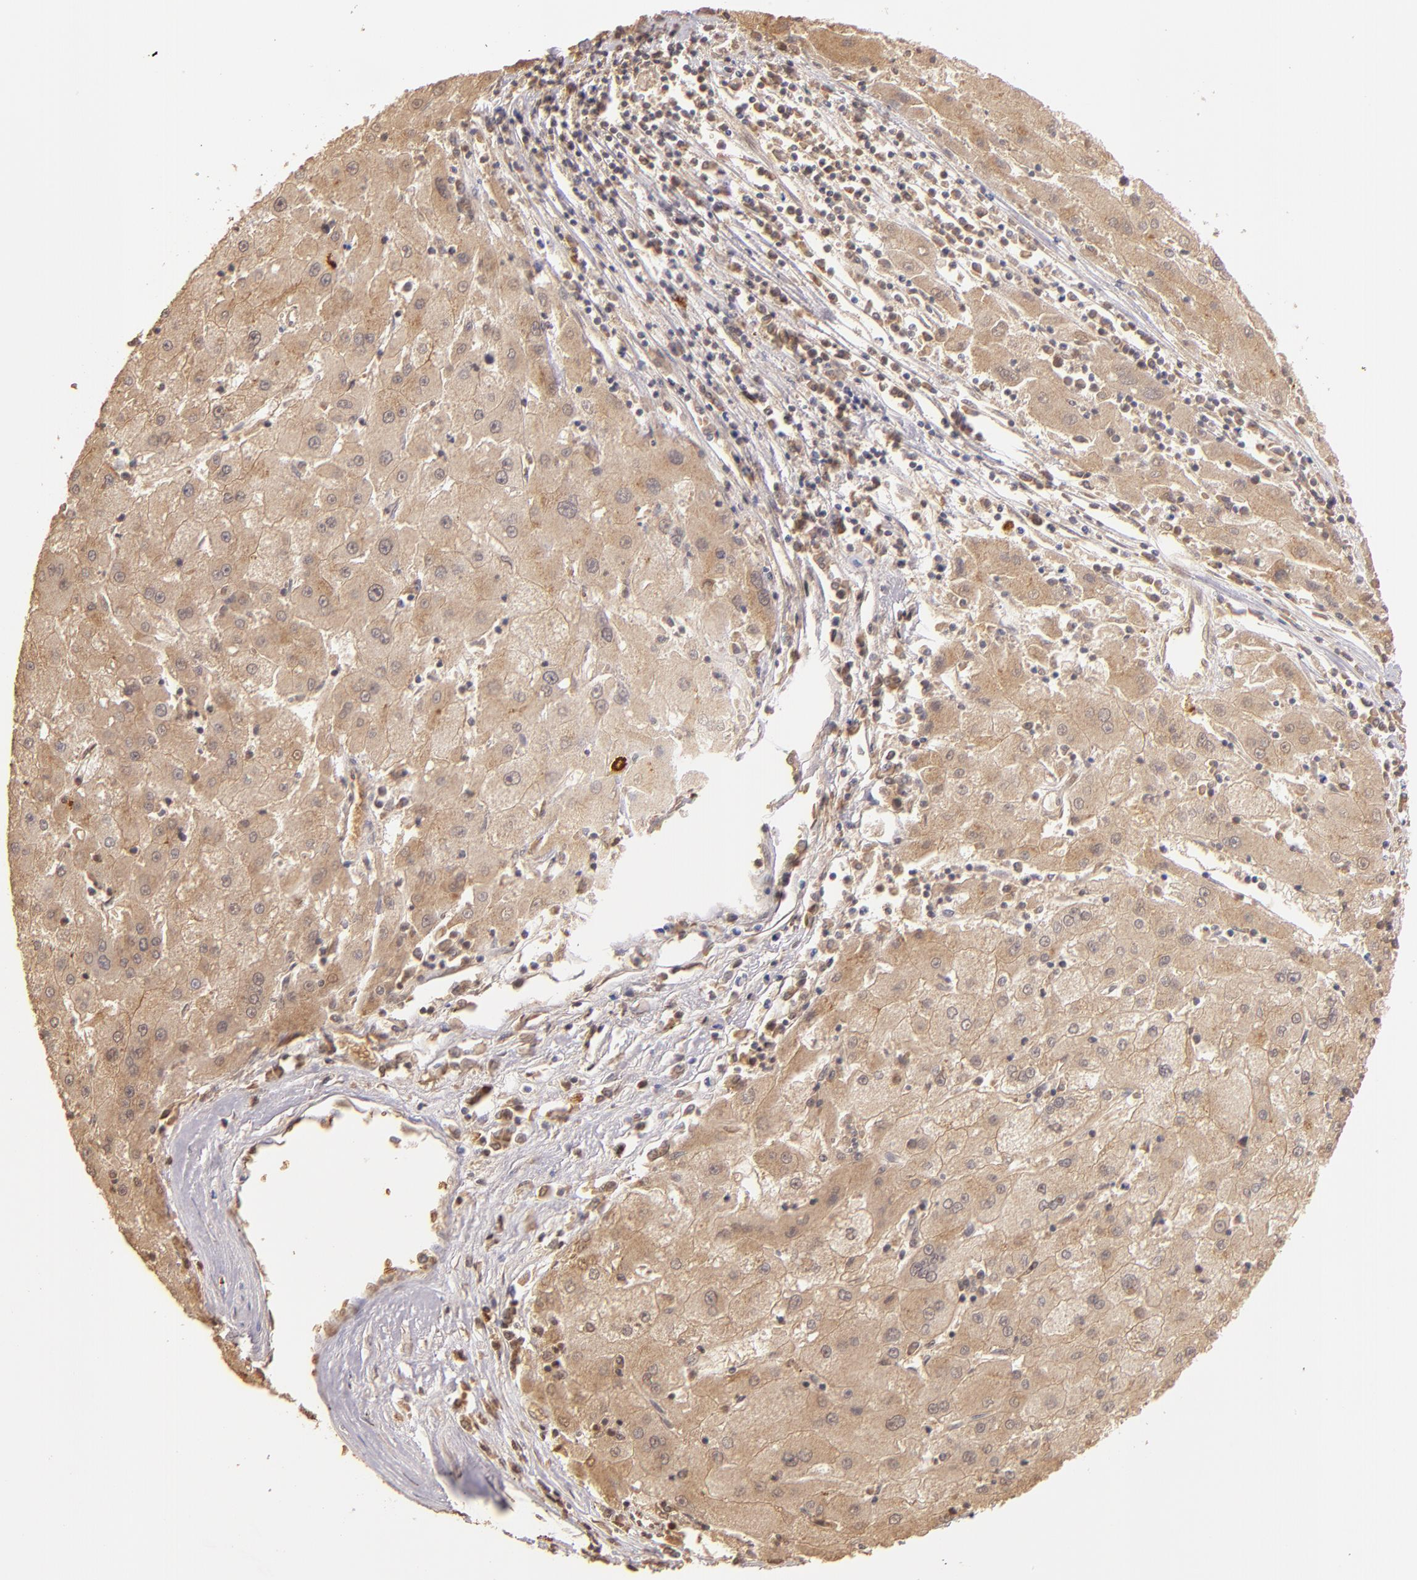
{"staining": {"intensity": "moderate", "quantity": "25%-75%", "location": "cytoplasmic/membranous"}, "tissue": "liver cancer", "cell_type": "Tumor cells", "image_type": "cancer", "snomed": [{"axis": "morphology", "description": "Carcinoma, Hepatocellular, NOS"}, {"axis": "topography", "description": "Liver"}], "caption": "Immunohistochemical staining of human liver hepatocellular carcinoma demonstrates medium levels of moderate cytoplasmic/membranous protein staining in about 25%-75% of tumor cells.", "gene": "SERPINC1", "patient": {"sex": "male", "age": 72}}